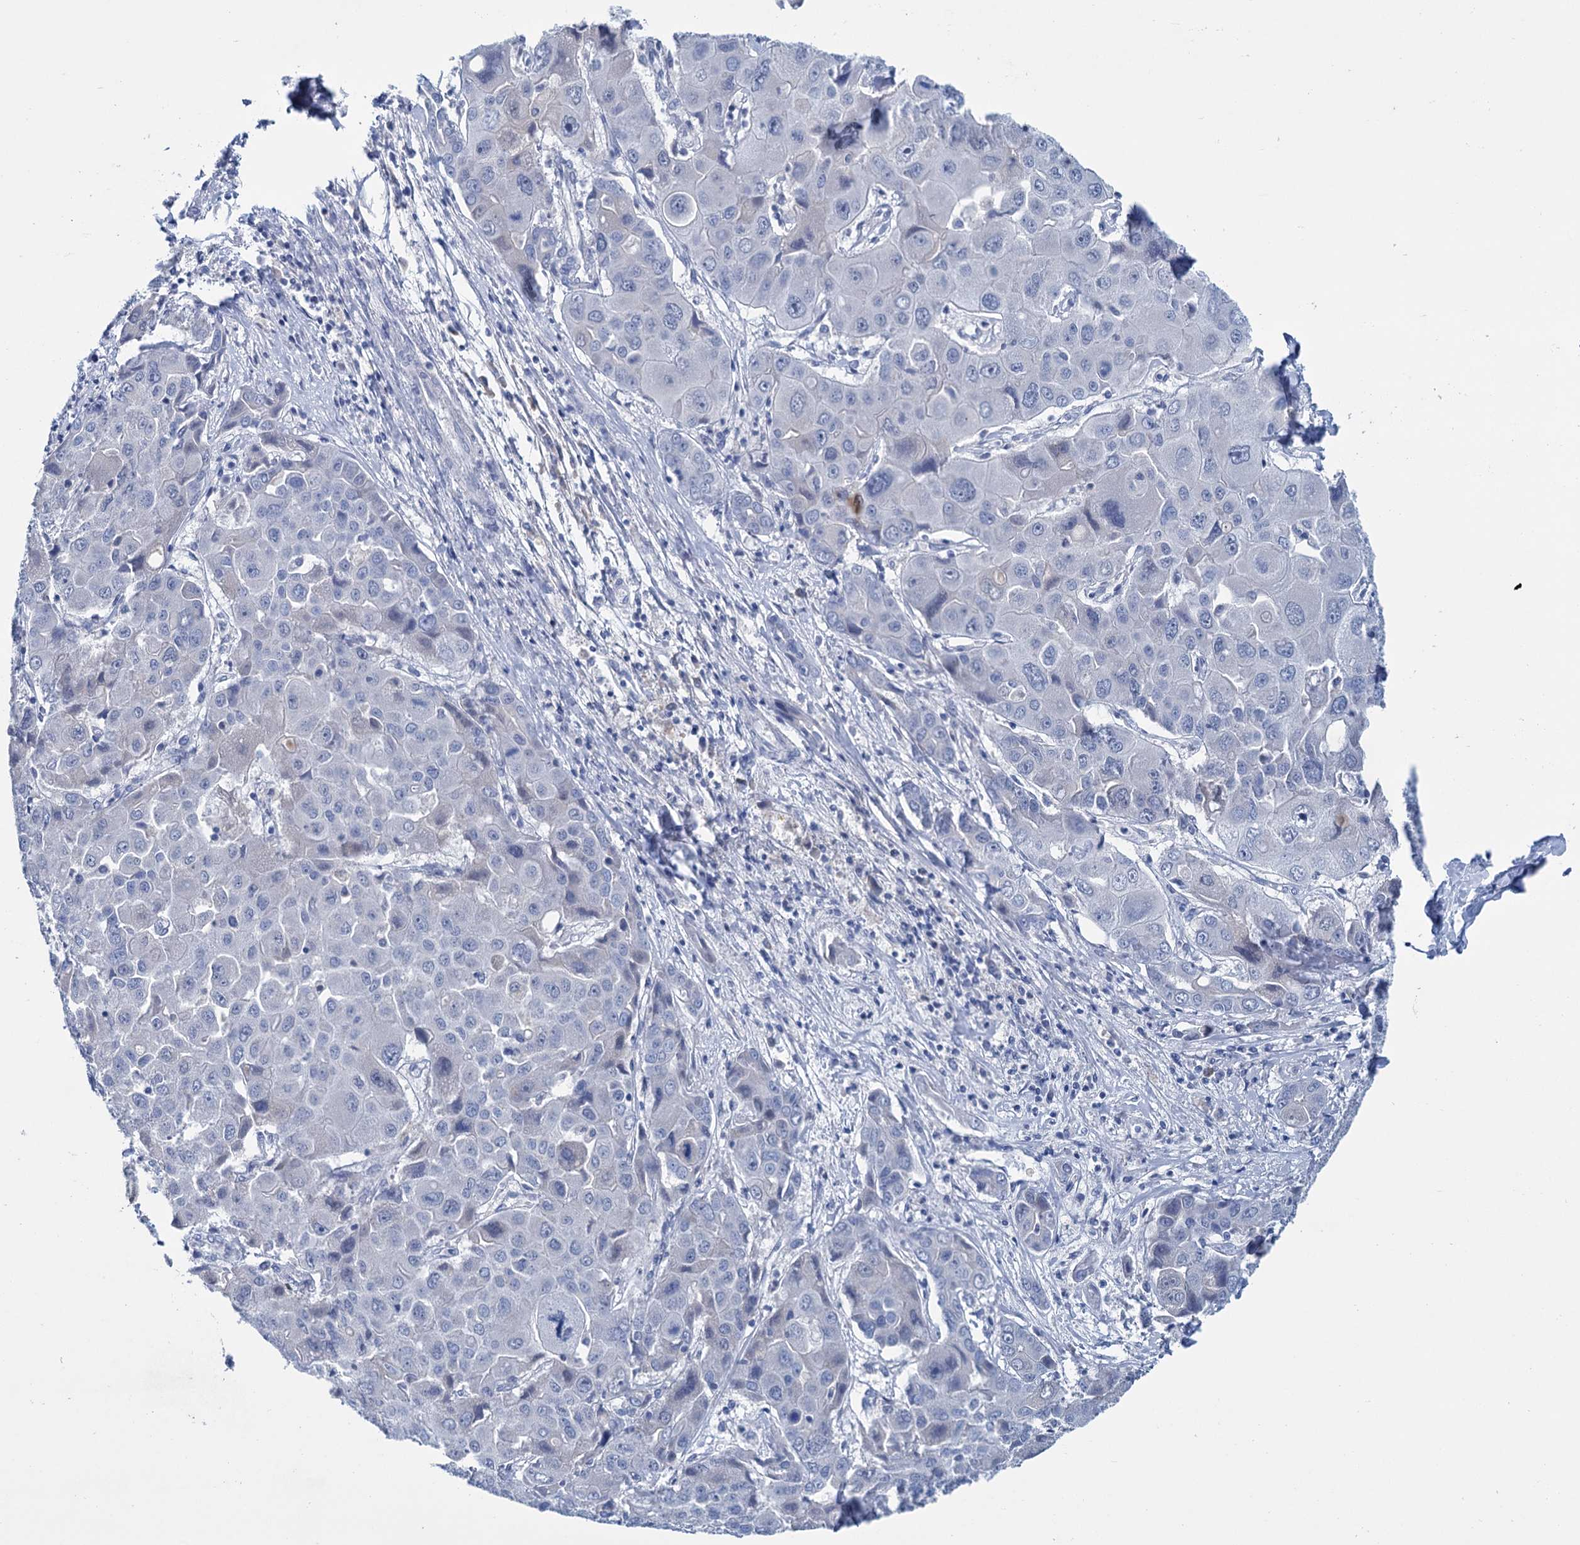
{"staining": {"intensity": "negative", "quantity": "none", "location": "none"}, "tissue": "liver cancer", "cell_type": "Tumor cells", "image_type": "cancer", "snomed": [{"axis": "morphology", "description": "Cholangiocarcinoma"}, {"axis": "topography", "description": "Liver"}], "caption": "Protein analysis of liver cancer (cholangiocarcinoma) reveals no significant positivity in tumor cells.", "gene": "MYOZ3", "patient": {"sex": "male", "age": 67}}